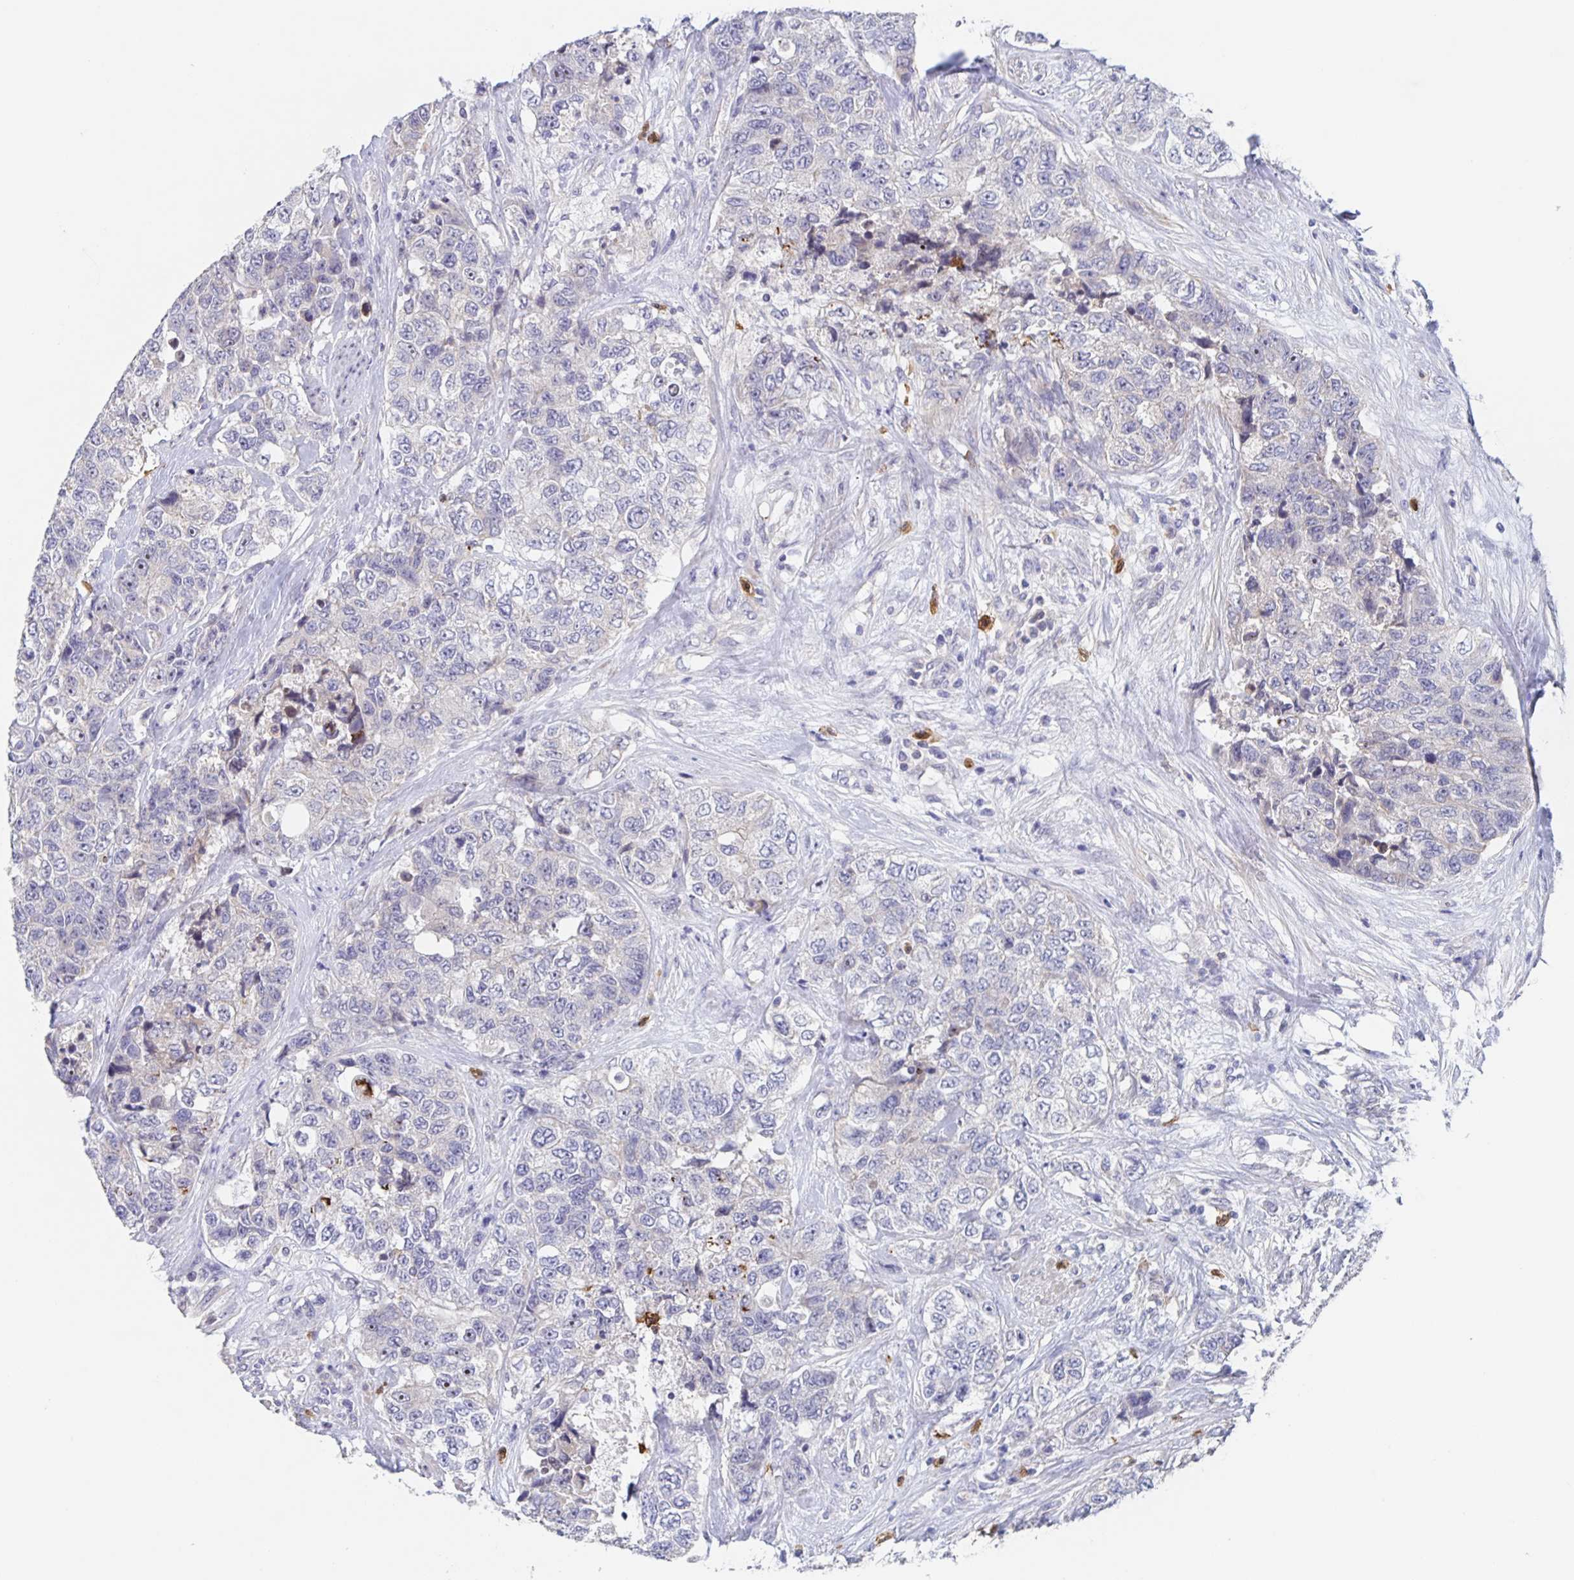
{"staining": {"intensity": "negative", "quantity": "none", "location": "none"}, "tissue": "urothelial cancer", "cell_type": "Tumor cells", "image_type": "cancer", "snomed": [{"axis": "morphology", "description": "Urothelial carcinoma, High grade"}, {"axis": "topography", "description": "Urinary bladder"}], "caption": "The image displays no staining of tumor cells in urothelial carcinoma (high-grade). (DAB immunohistochemistry with hematoxylin counter stain).", "gene": "CDC42BPG", "patient": {"sex": "female", "age": 78}}